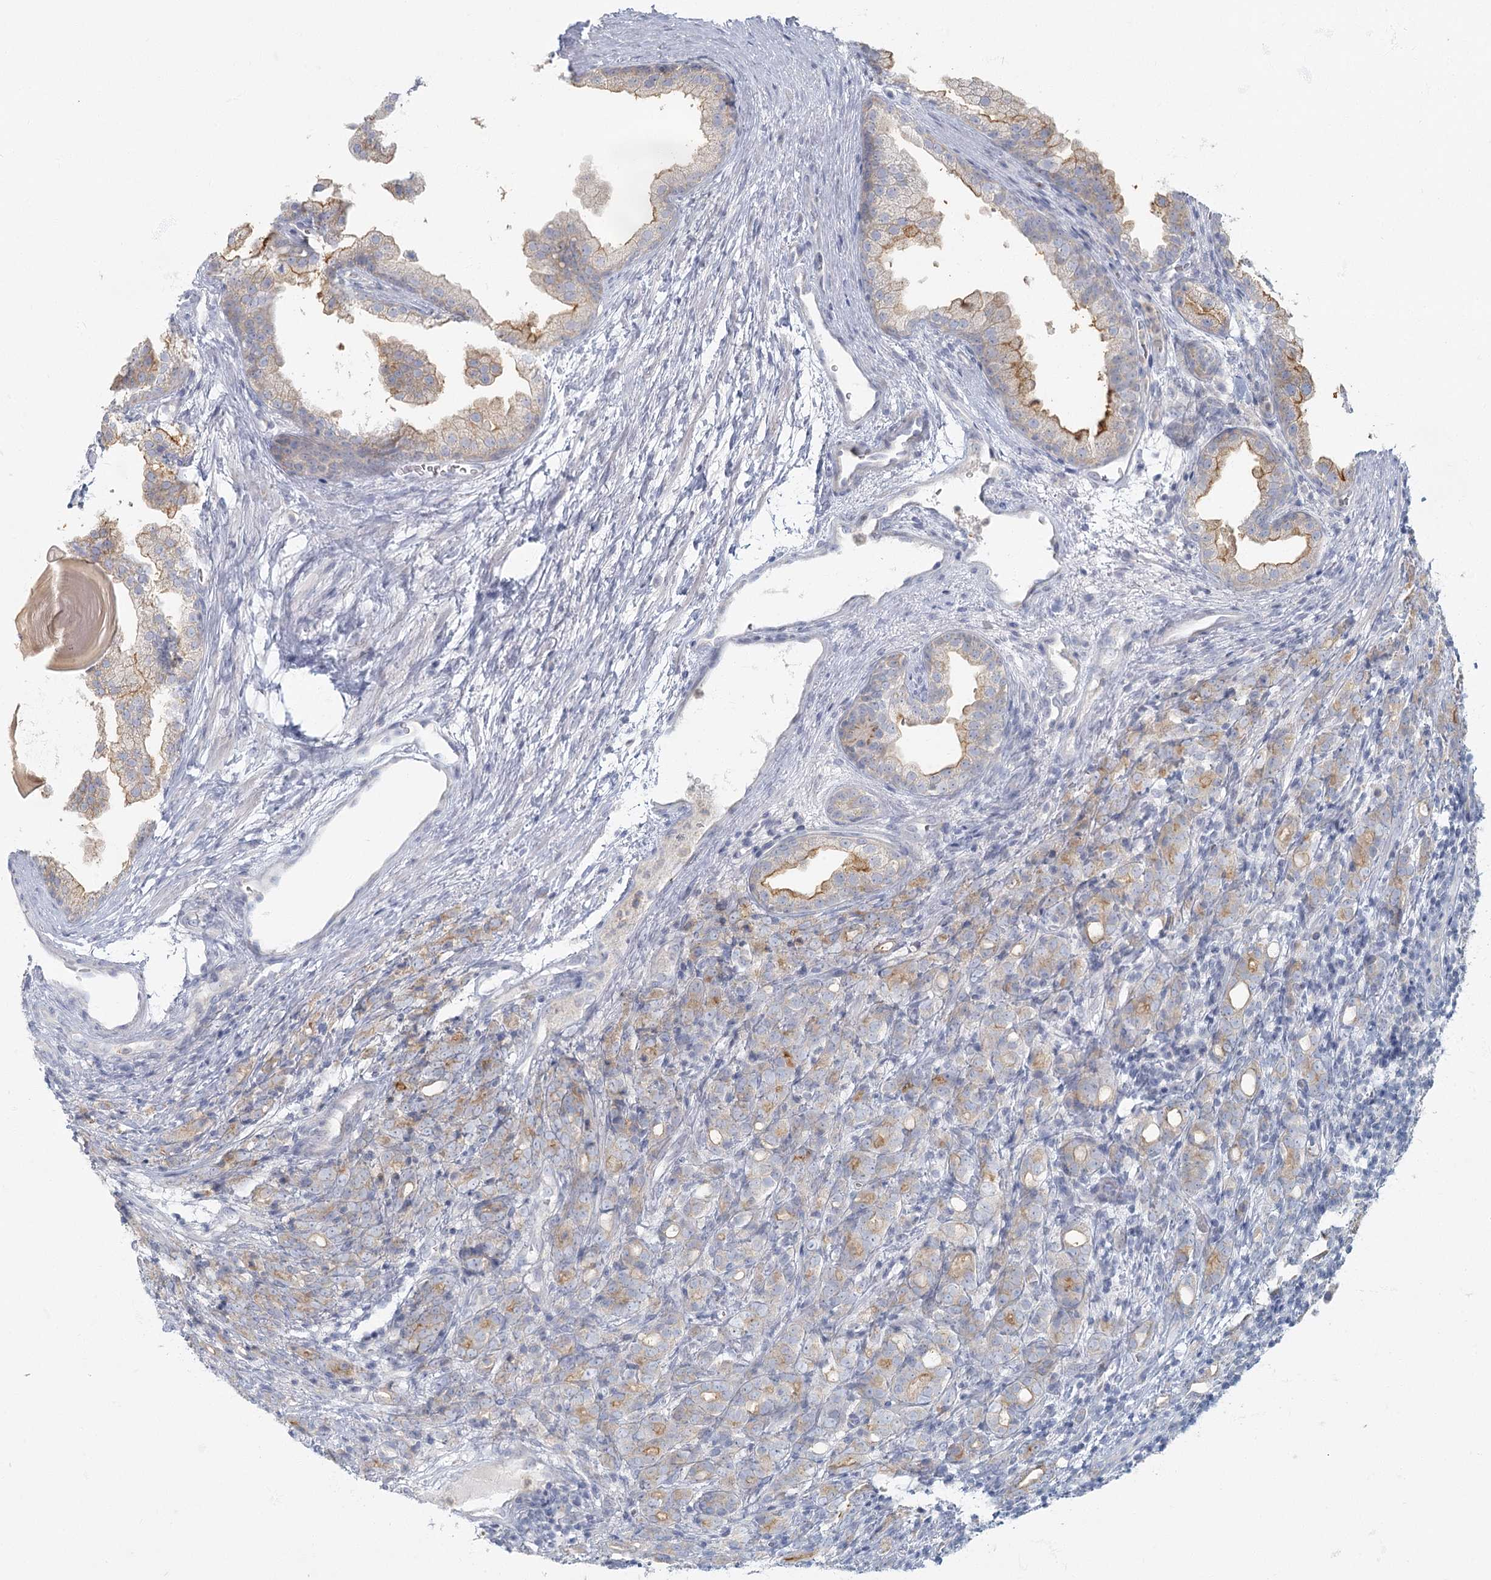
{"staining": {"intensity": "moderate", "quantity": "<25%", "location": "cytoplasmic/membranous"}, "tissue": "prostate cancer", "cell_type": "Tumor cells", "image_type": "cancer", "snomed": [{"axis": "morphology", "description": "Adenocarcinoma, High grade"}, {"axis": "topography", "description": "Prostate"}], "caption": "Approximately <25% of tumor cells in prostate high-grade adenocarcinoma display moderate cytoplasmic/membranous protein expression as visualized by brown immunohistochemical staining.", "gene": "FAM110C", "patient": {"sex": "male", "age": 62}}